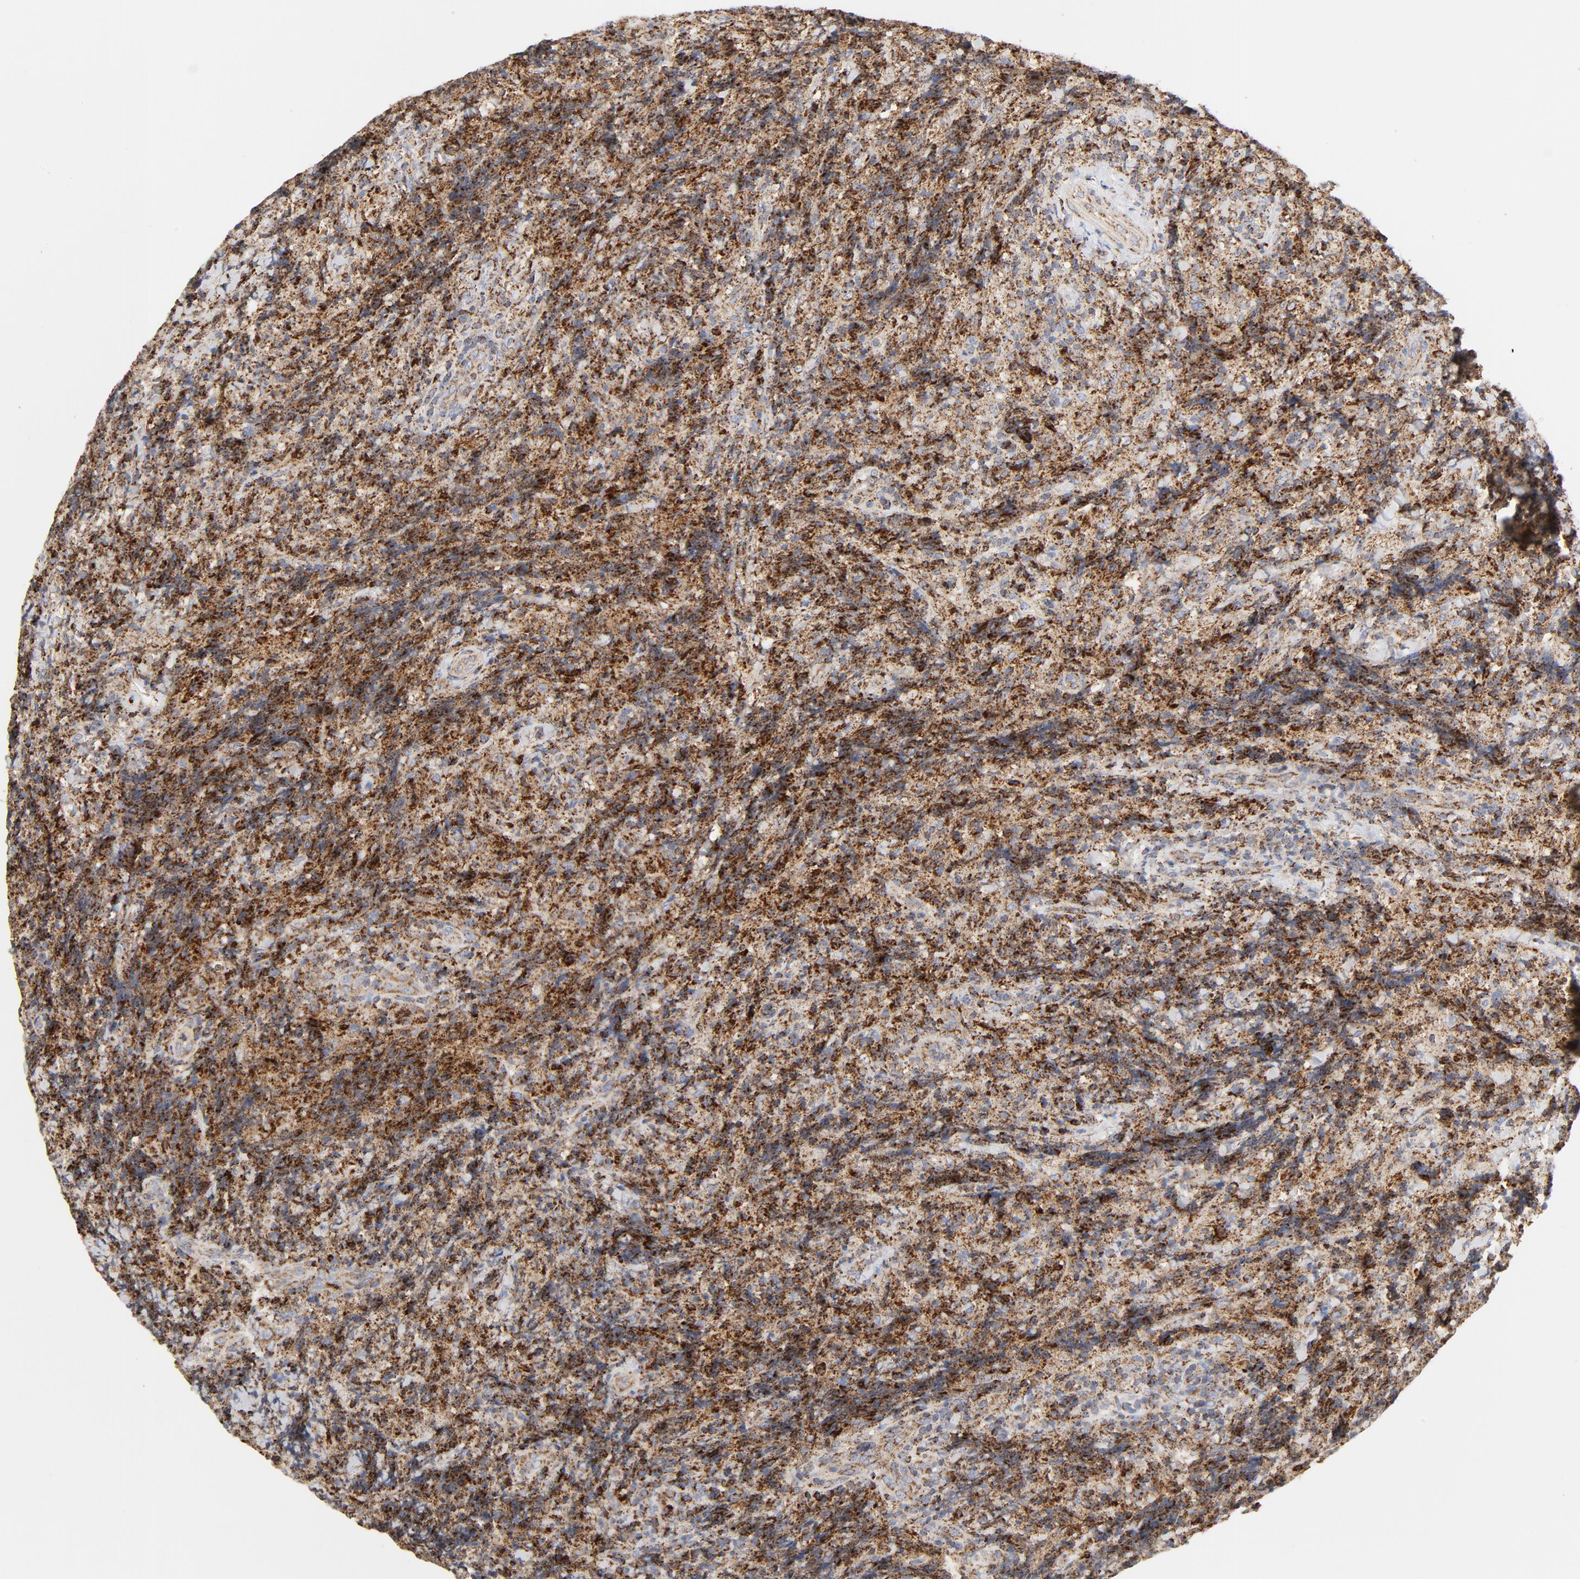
{"staining": {"intensity": "strong", "quantity": ">75%", "location": "cytoplasmic/membranous"}, "tissue": "lymphoma", "cell_type": "Tumor cells", "image_type": "cancer", "snomed": [{"axis": "morphology", "description": "Malignant lymphoma, non-Hodgkin's type, High grade"}, {"axis": "topography", "description": "Tonsil"}], "caption": "Immunohistochemistry (IHC) photomicrograph of human lymphoma stained for a protein (brown), which displays high levels of strong cytoplasmic/membranous expression in approximately >75% of tumor cells.", "gene": "PCNX4", "patient": {"sex": "female", "age": 36}}